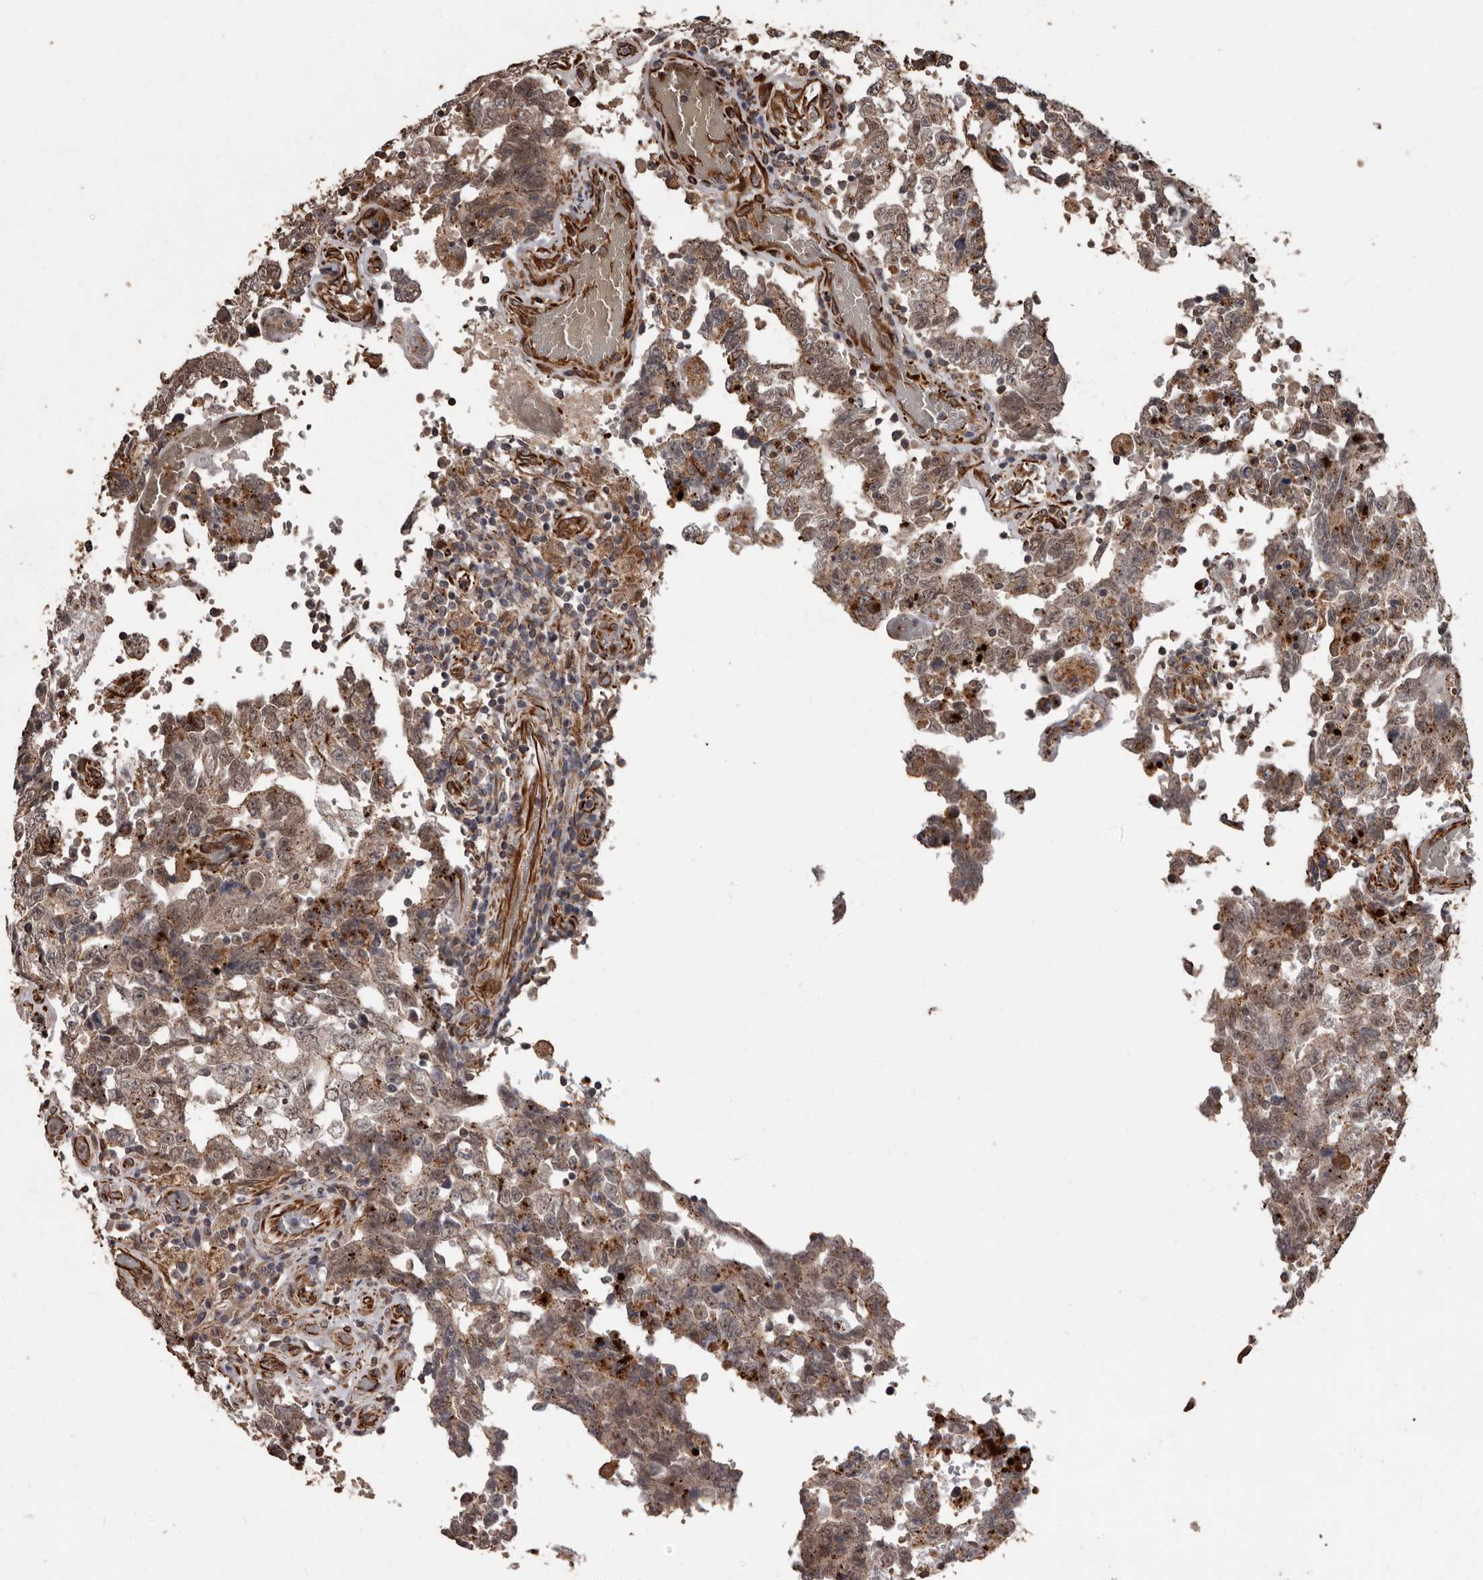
{"staining": {"intensity": "weak", "quantity": ">75%", "location": "cytoplasmic/membranous,nuclear"}, "tissue": "testis cancer", "cell_type": "Tumor cells", "image_type": "cancer", "snomed": [{"axis": "morphology", "description": "Carcinoma, Embryonal, NOS"}, {"axis": "topography", "description": "Testis"}], "caption": "Immunohistochemistry (IHC) micrograph of testis cancer stained for a protein (brown), which exhibits low levels of weak cytoplasmic/membranous and nuclear staining in about >75% of tumor cells.", "gene": "BRAT1", "patient": {"sex": "male", "age": 26}}